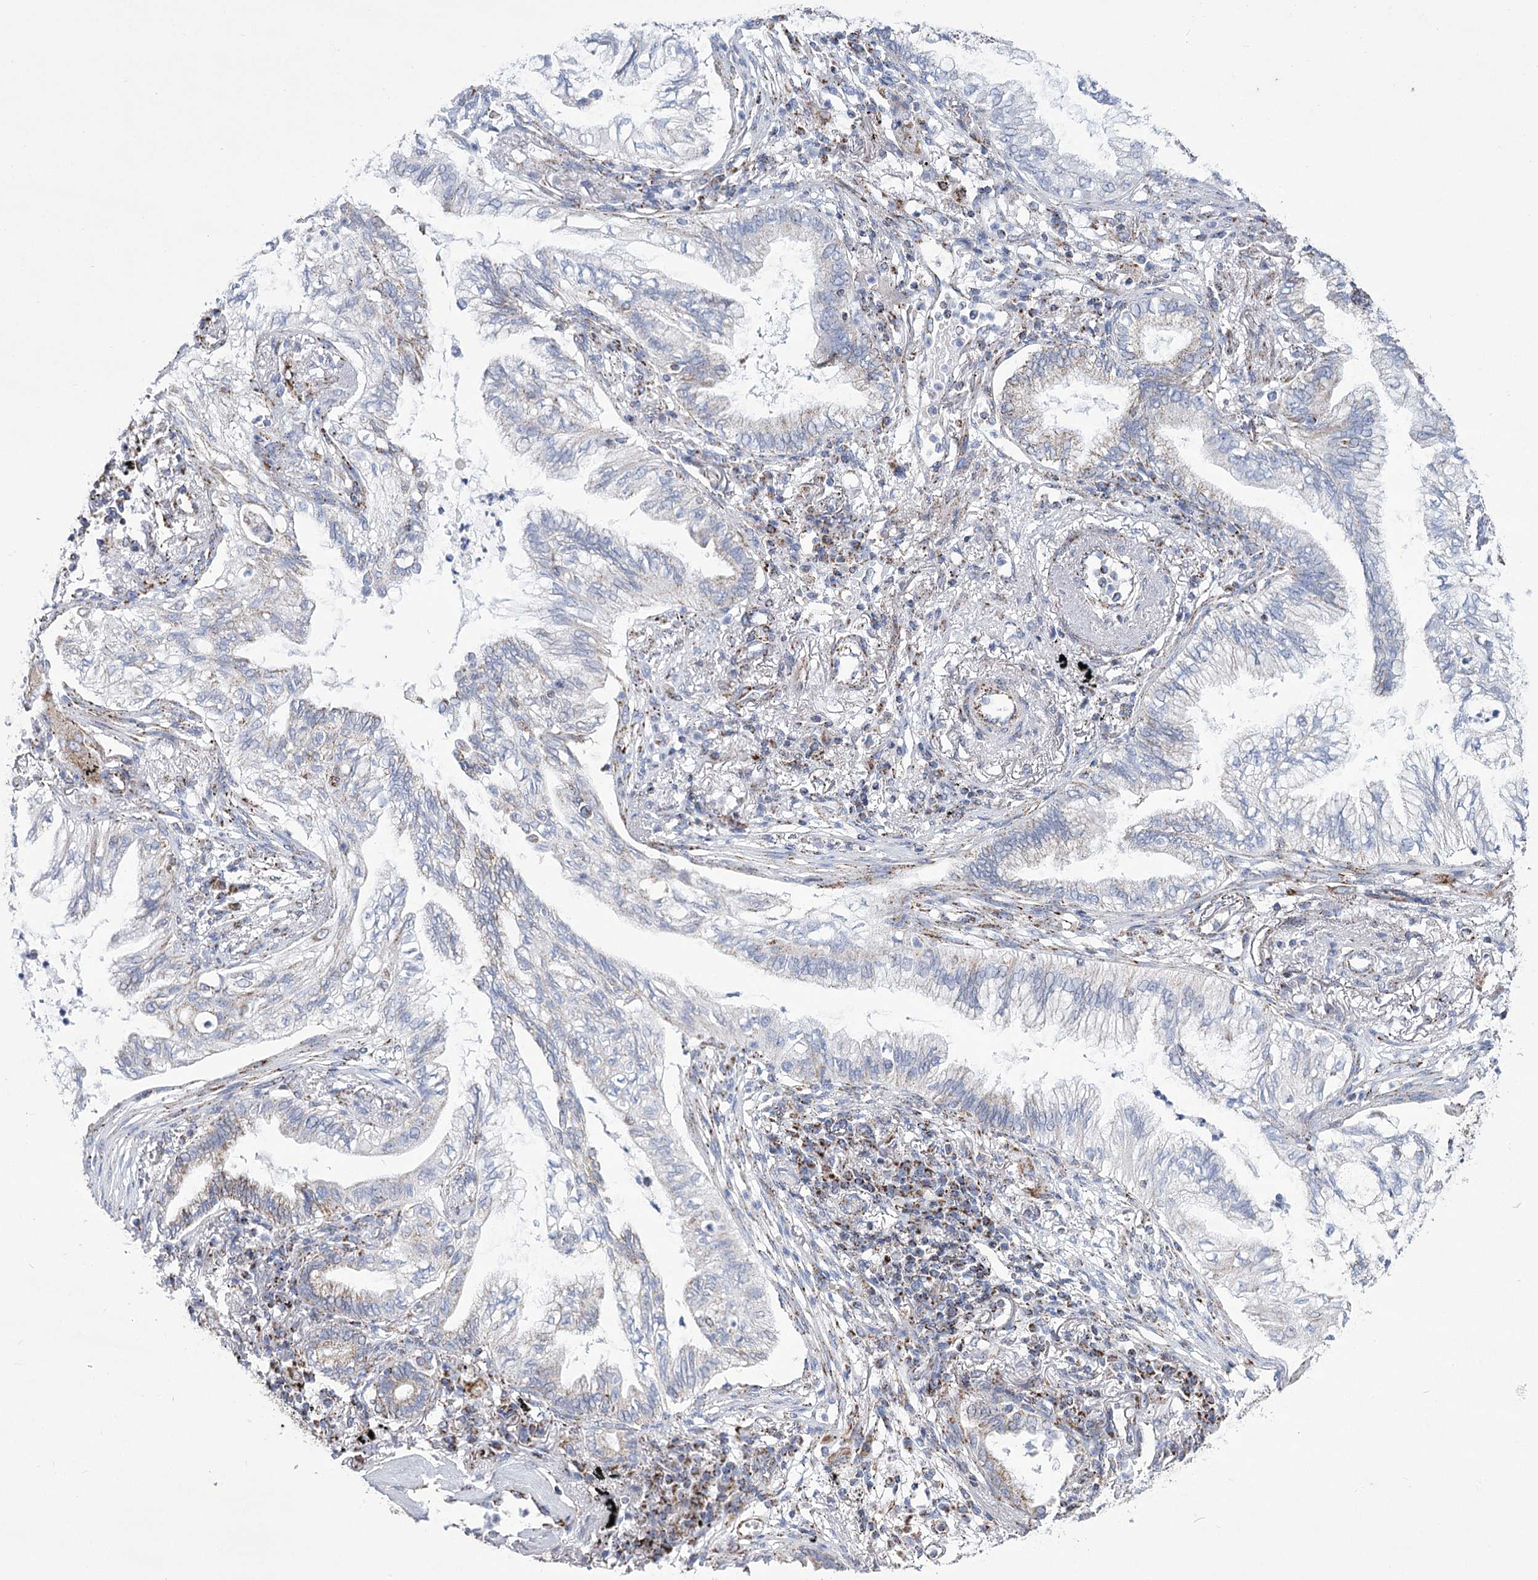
{"staining": {"intensity": "strong", "quantity": "<25%", "location": "cytoplasmic/membranous"}, "tissue": "lung cancer", "cell_type": "Tumor cells", "image_type": "cancer", "snomed": [{"axis": "morphology", "description": "Normal tissue, NOS"}, {"axis": "morphology", "description": "Adenocarcinoma, NOS"}, {"axis": "topography", "description": "Bronchus"}, {"axis": "topography", "description": "Lung"}], "caption": "Lung cancer (adenocarcinoma) stained with a protein marker shows strong staining in tumor cells.", "gene": "PDHB", "patient": {"sex": "female", "age": 70}}